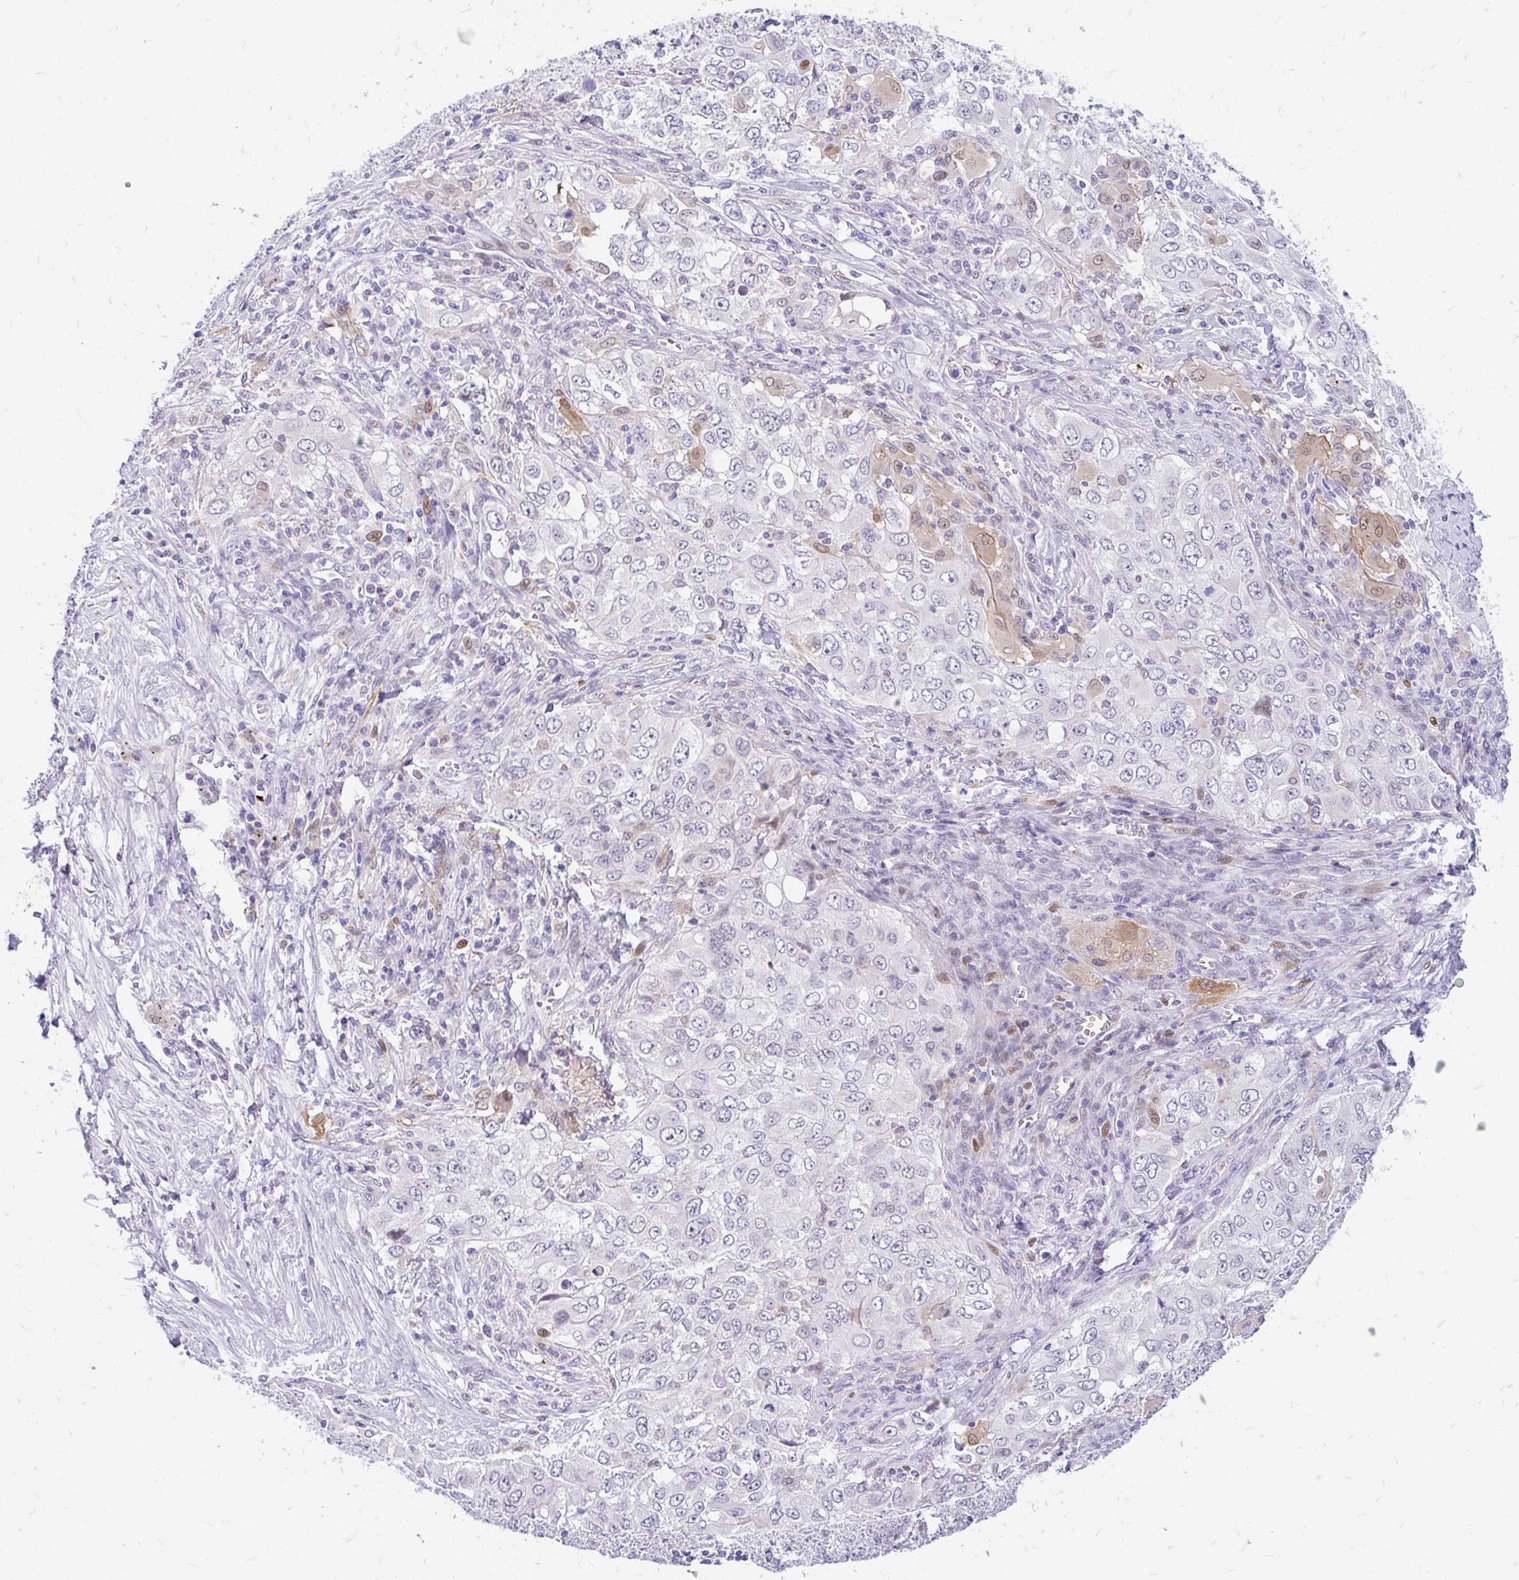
{"staining": {"intensity": "weak", "quantity": "<25%", "location": "nuclear"}, "tissue": "lung cancer", "cell_type": "Tumor cells", "image_type": "cancer", "snomed": [{"axis": "morphology", "description": "Adenocarcinoma, NOS"}, {"axis": "morphology", "description": "Adenocarcinoma, metastatic, NOS"}, {"axis": "topography", "description": "Lymph node"}, {"axis": "topography", "description": "Lung"}], "caption": "This micrograph is of lung cancer (adenocarcinoma) stained with IHC to label a protein in brown with the nuclei are counter-stained blue. There is no expression in tumor cells.", "gene": "GLB1L2", "patient": {"sex": "female", "age": 42}}